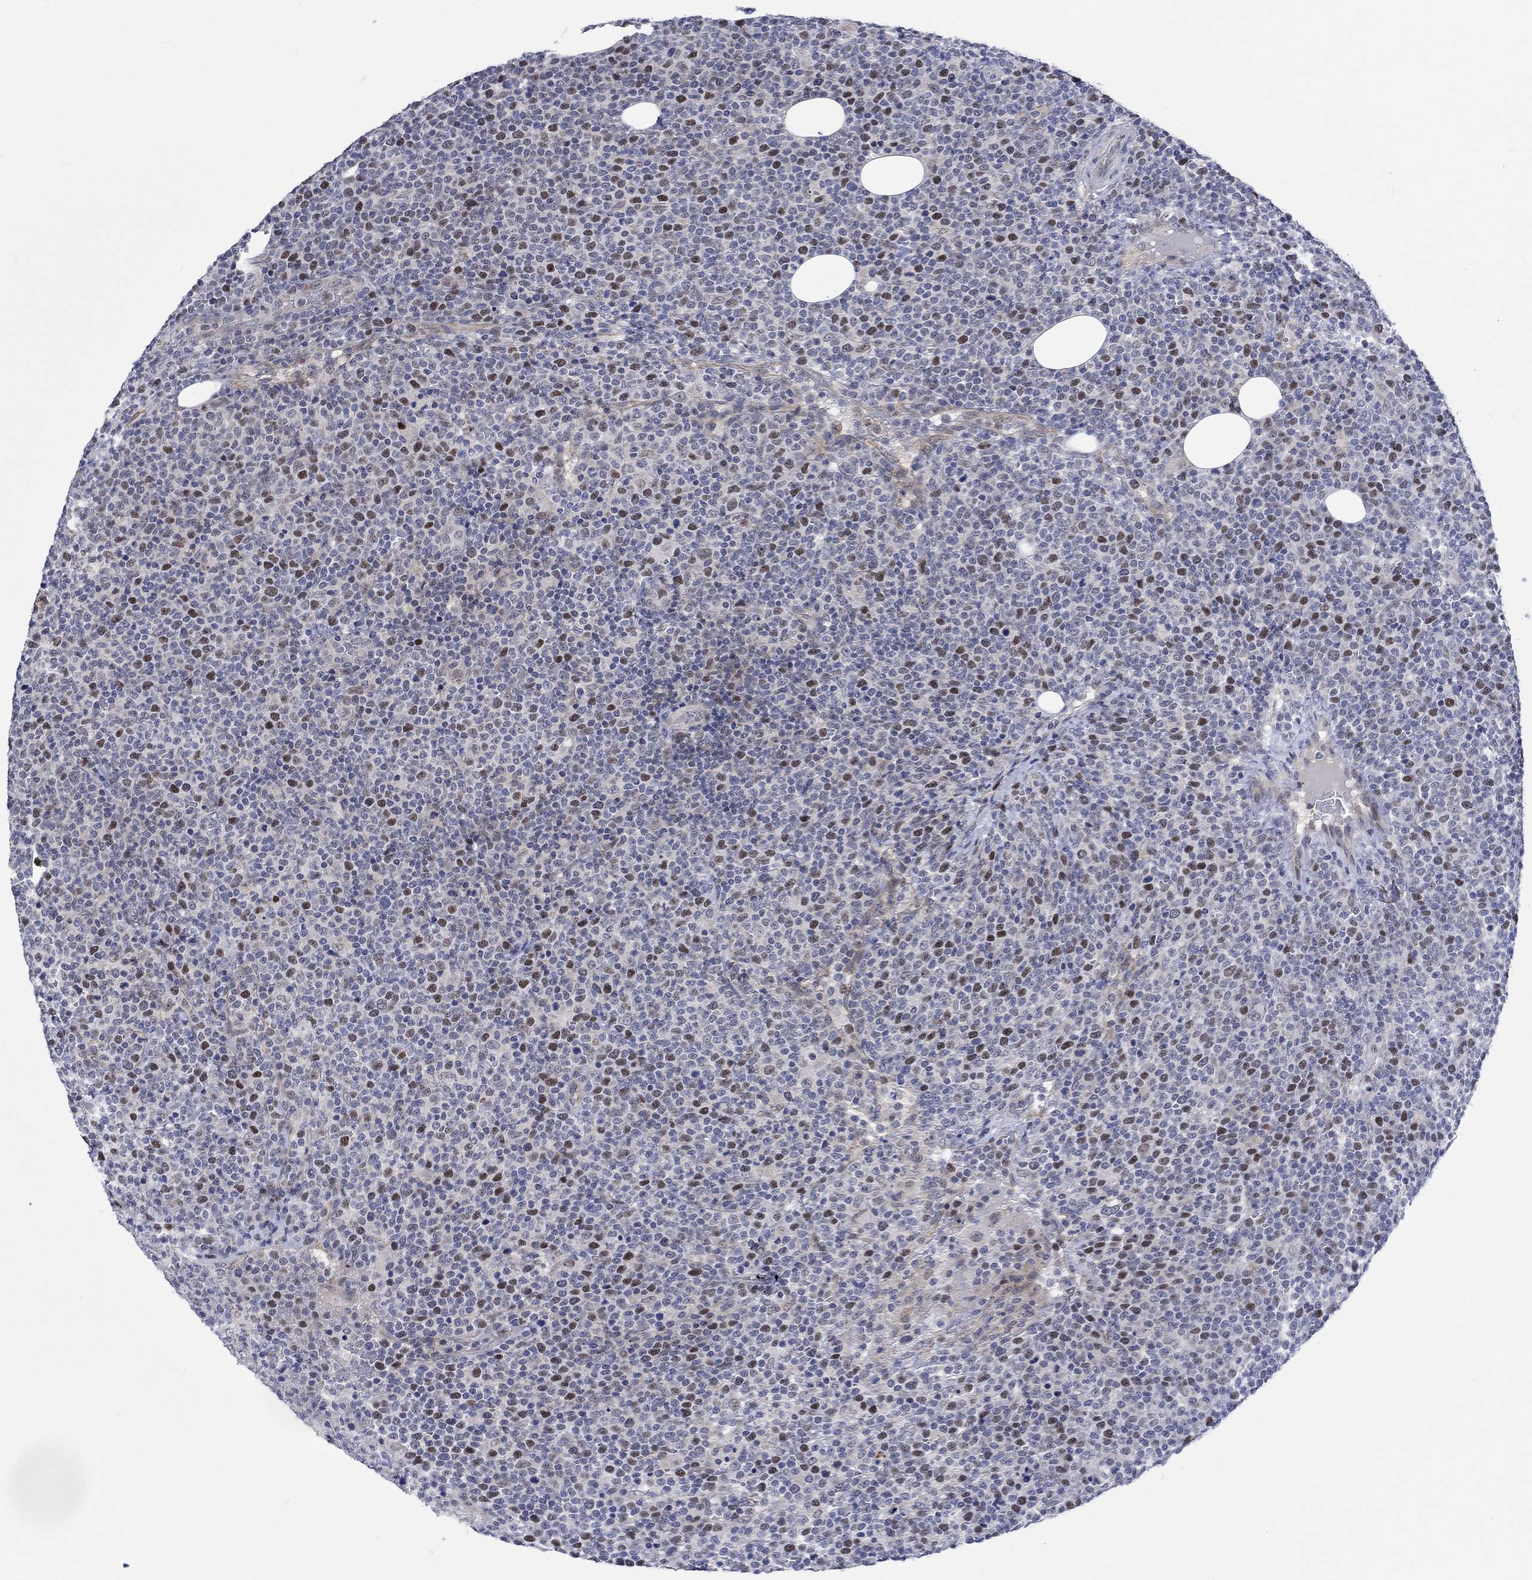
{"staining": {"intensity": "strong", "quantity": "25%-75%", "location": "nuclear"}, "tissue": "lymphoma", "cell_type": "Tumor cells", "image_type": "cancer", "snomed": [{"axis": "morphology", "description": "Malignant lymphoma, non-Hodgkin's type, High grade"}, {"axis": "topography", "description": "Lymph node"}], "caption": "IHC micrograph of neoplastic tissue: human lymphoma stained using immunohistochemistry exhibits high levels of strong protein expression localized specifically in the nuclear of tumor cells, appearing as a nuclear brown color.", "gene": "E2F8", "patient": {"sex": "male", "age": 61}}